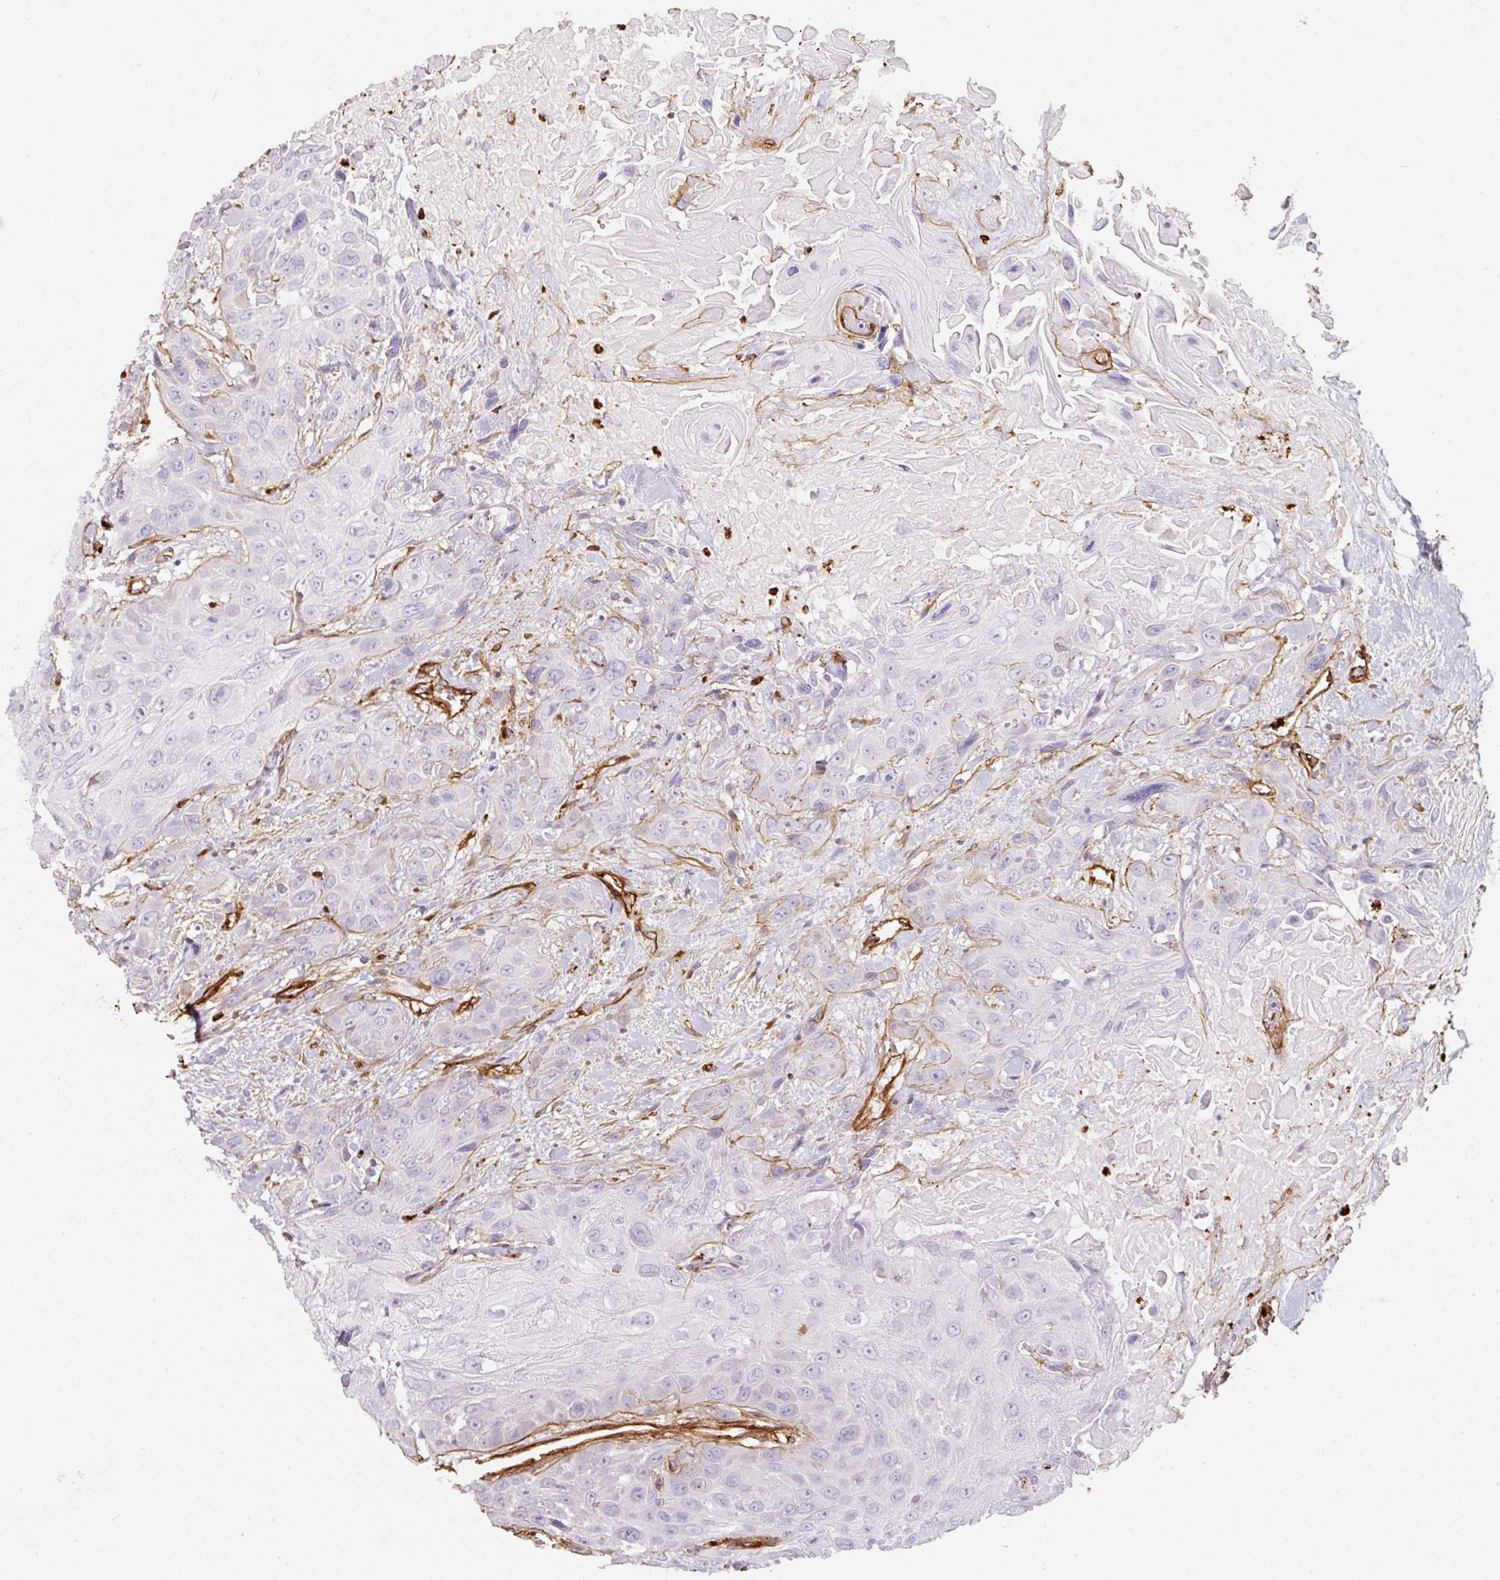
{"staining": {"intensity": "negative", "quantity": "none", "location": "none"}, "tissue": "head and neck cancer", "cell_type": "Tumor cells", "image_type": "cancer", "snomed": [{"axis": "morphology", "description": "Squamous cell carcinoma, NOS"}, {"axis": "topography", "description": "Head-Neck"}], "caption": "The immunohistochemistry micrograph has no significant expression in tumor cells of head and neck cancer (squamous cell carcinoma) tissue.", "gene": "LOXL4", "patient": {"sex": "male", "age": 81}}